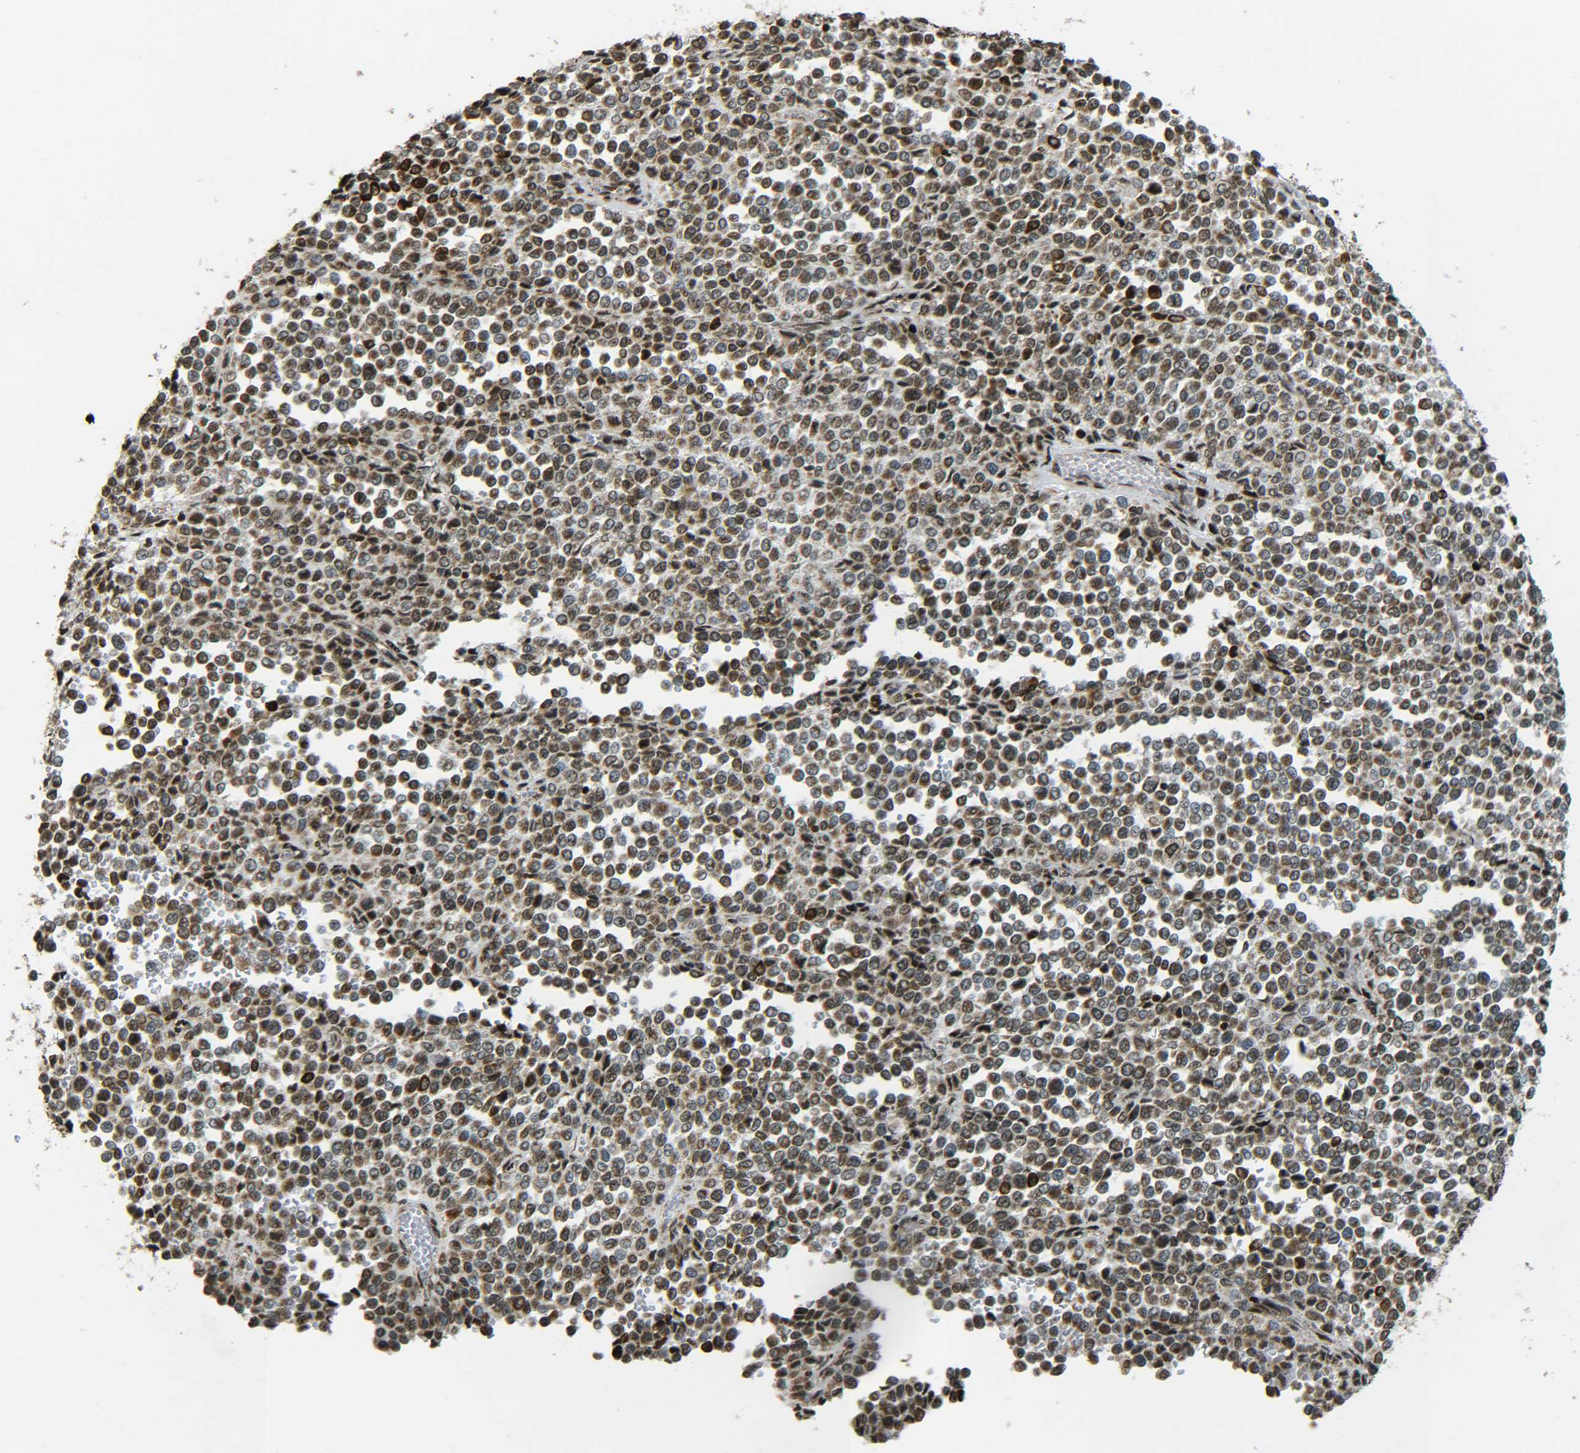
{"staining": {"intensity": "moderate", "quantity": ">75%", "location": "nuclear"}, "tissue": "melanoma", "cell_type": "Tumor cells", "image_type": "cancer", "snomed": [{"axis": "morphology", "description": "Malignant melanoma, Metastatic site"}, {"axis": "topography", "description": "Pancreas"}], "caption": "A histopathology image showing moderate nuclear positivity in approximately >75% of tumor cells in malignant melanoma (metastatic site), as visualized by brown immunohistochemical staining.", "gene": "NEUROG2", "patient": {"sex": "female", "age": 30}}